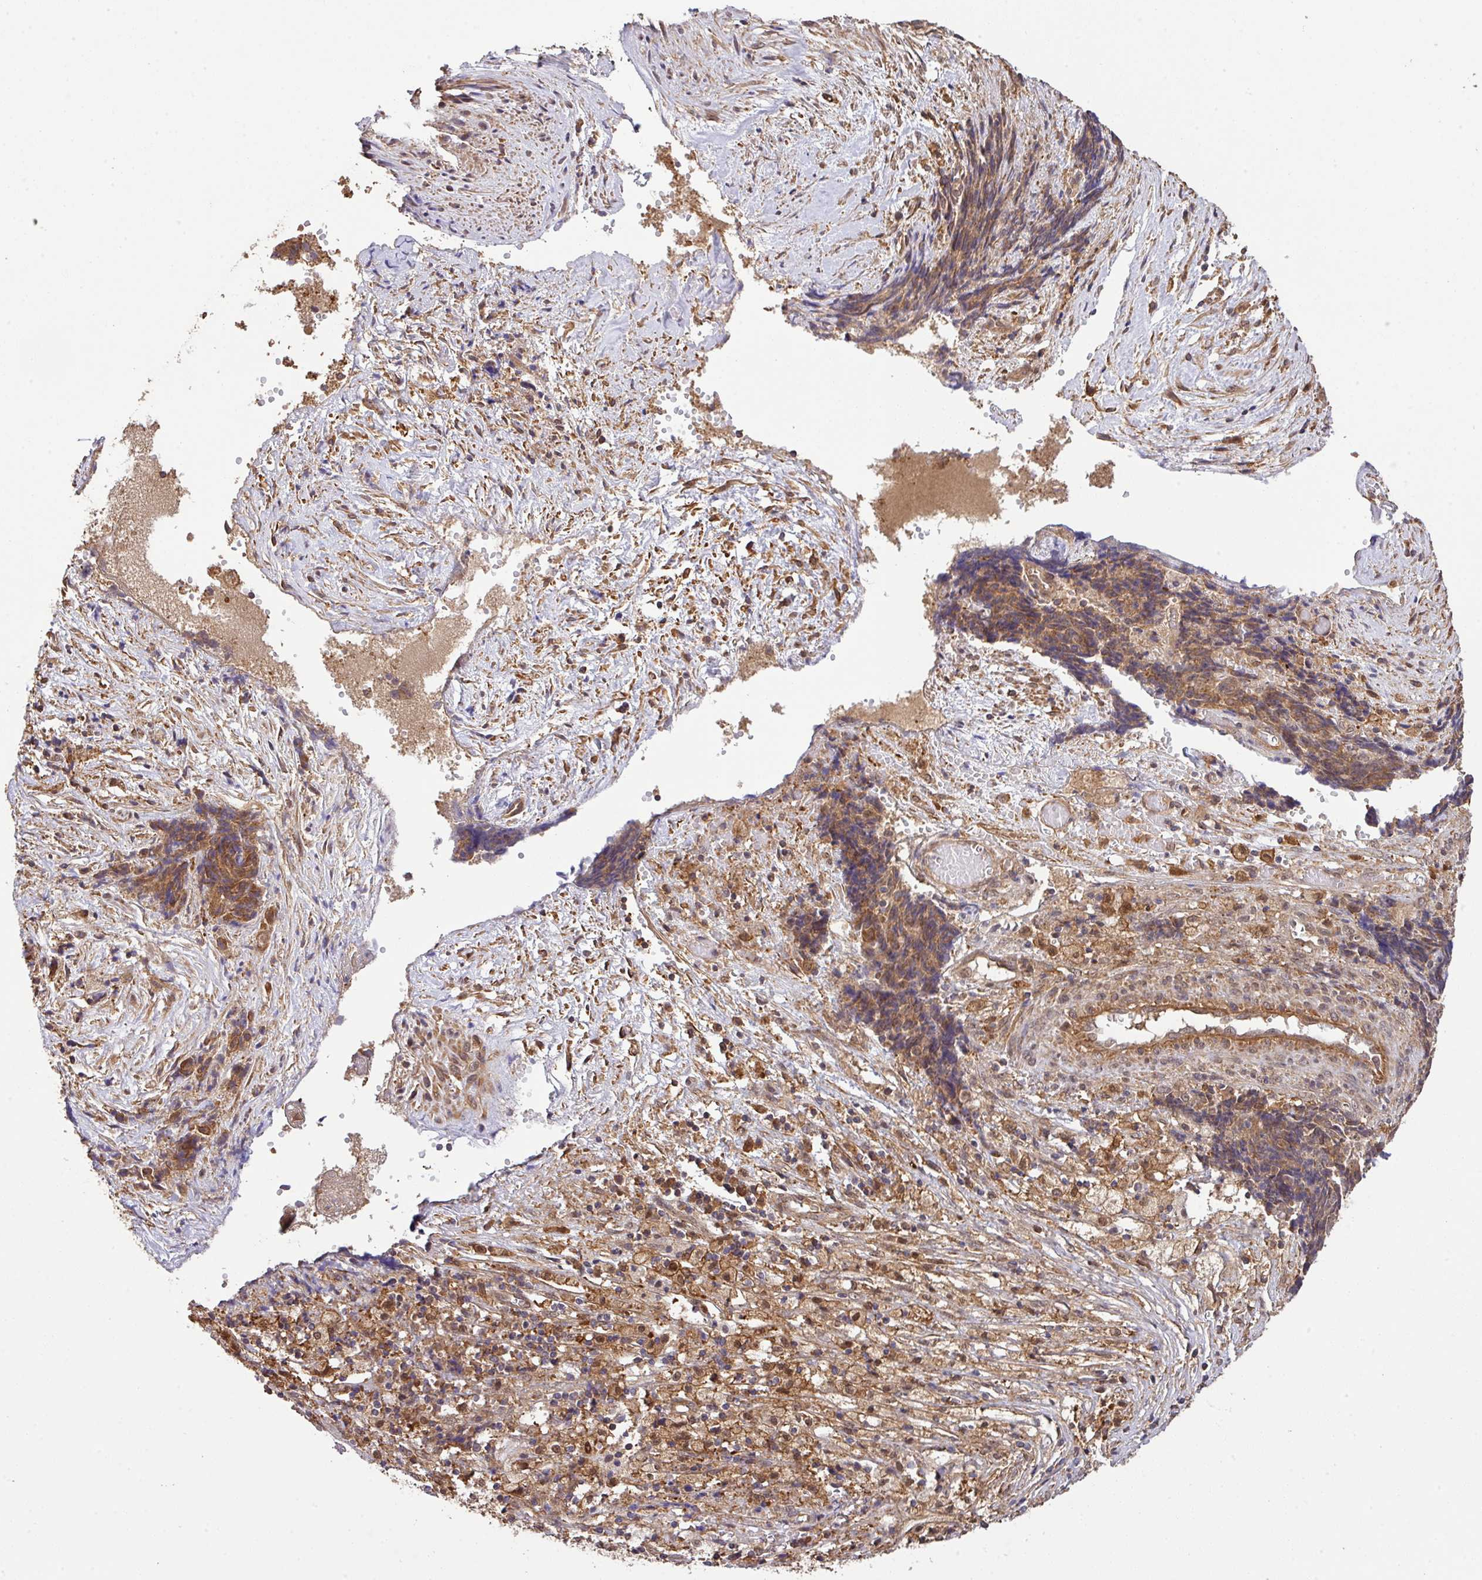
{"staining": {"intensity": "moderate", "quantity": ">75%", "location": "cytoplasmic/membranous"}, "tissue": "ovarian cancer", "cell_type": "Tumor cells", "image_type": "cancer", "snomed": [{"axis": "morphology", "description": "Carcinoma, endometroid"}, {"axis": "topography", "description": "Ovary"}], "caption": "IHC photomicrograph of human ovarian cancer stained for a protein (brown), which shows medium levels of moderate cytoplasmic/membranous positivity in about >75% of tumor cells.", "gene": "ARPIN", "patient": {"sex": "female", "age": 42}}